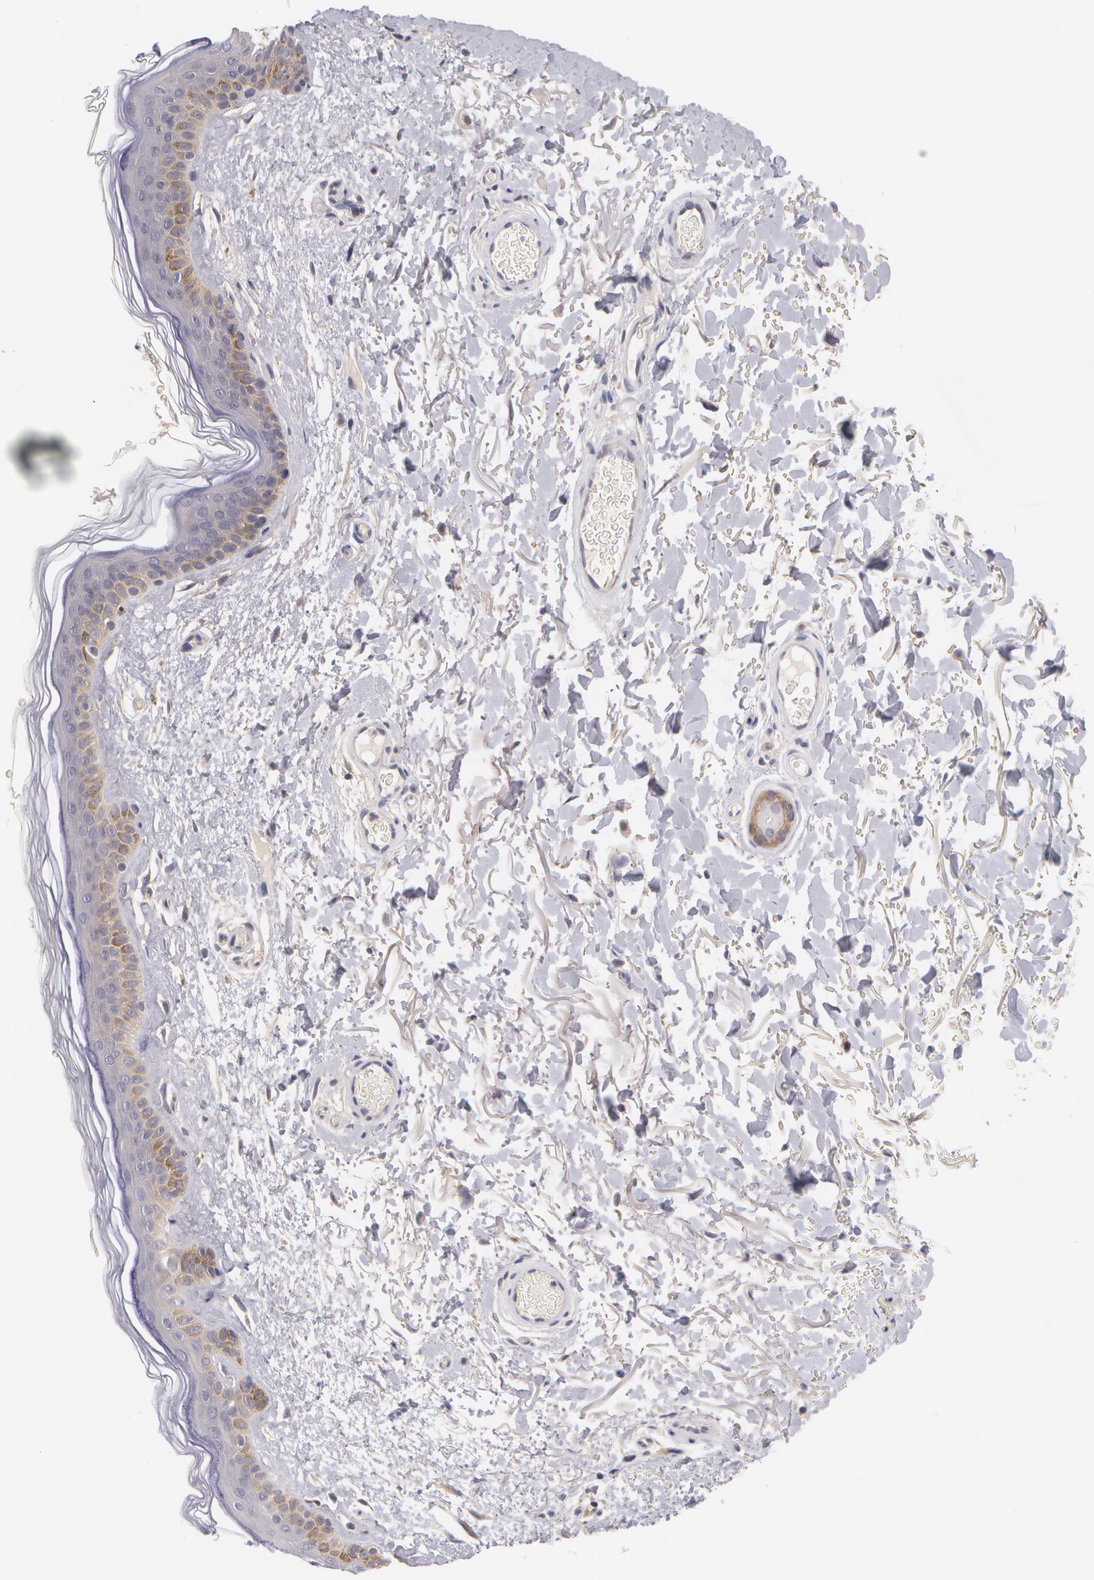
{"staining": {"intensity": "negative", "quantity": "none", "location": "none"}, "tissue": "skin", "cell_type": "Fibroblasts", "image_type": "normal", "snomed": [{"axis": "morphology", "description": "Normal tissue, NOS"}, {"axis": "topography", "description": "Skin"}], "caption": "Immunohistochemical staining of benign skin reveals no significant expression in fibroblasts.", "gene": "CASK", "patient": {"sex": "male", "age": 63}}